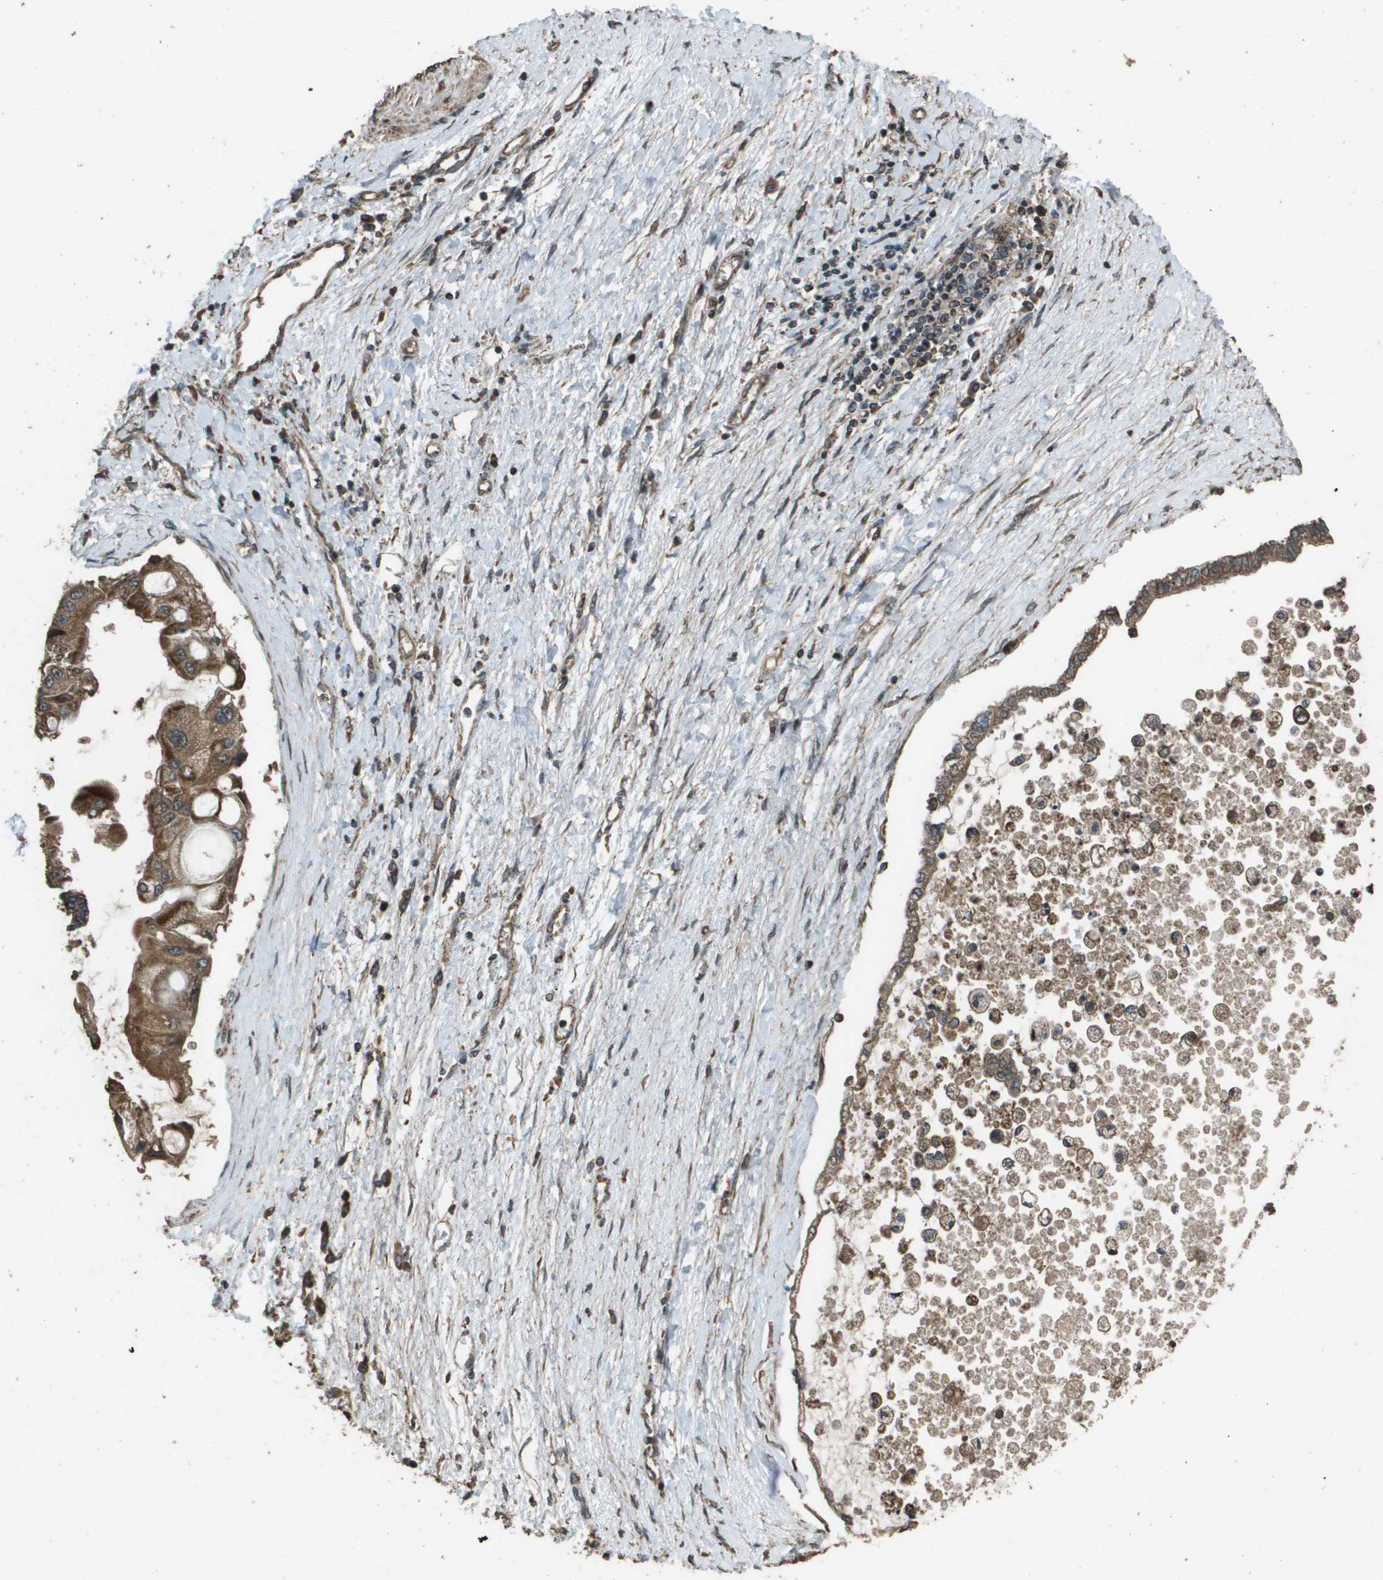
{"staining": {"intensity": "moderate", "quantity": ">75%", "location": "cytoplasmic/membranous"}, "tissue": "liver cancer", "cell_type": "Tumor cells", "image_type": "cancer", "snomed": [{"axis": "morphology", "description": "Cholangiocarcinoma"}, {"axis": "topography", "description": "Liver"}], "caption": "Protein expression analysis of human cholangiocarcinoma (liver) reveals moderate cytoplasmic/membranous expression in approximately >75% of tumor cells. The protein of interest is shown in brown color, while the nuclei are stained blue.", "gene": "FIG4", "patient": {"sex": "male", "age": 50}}